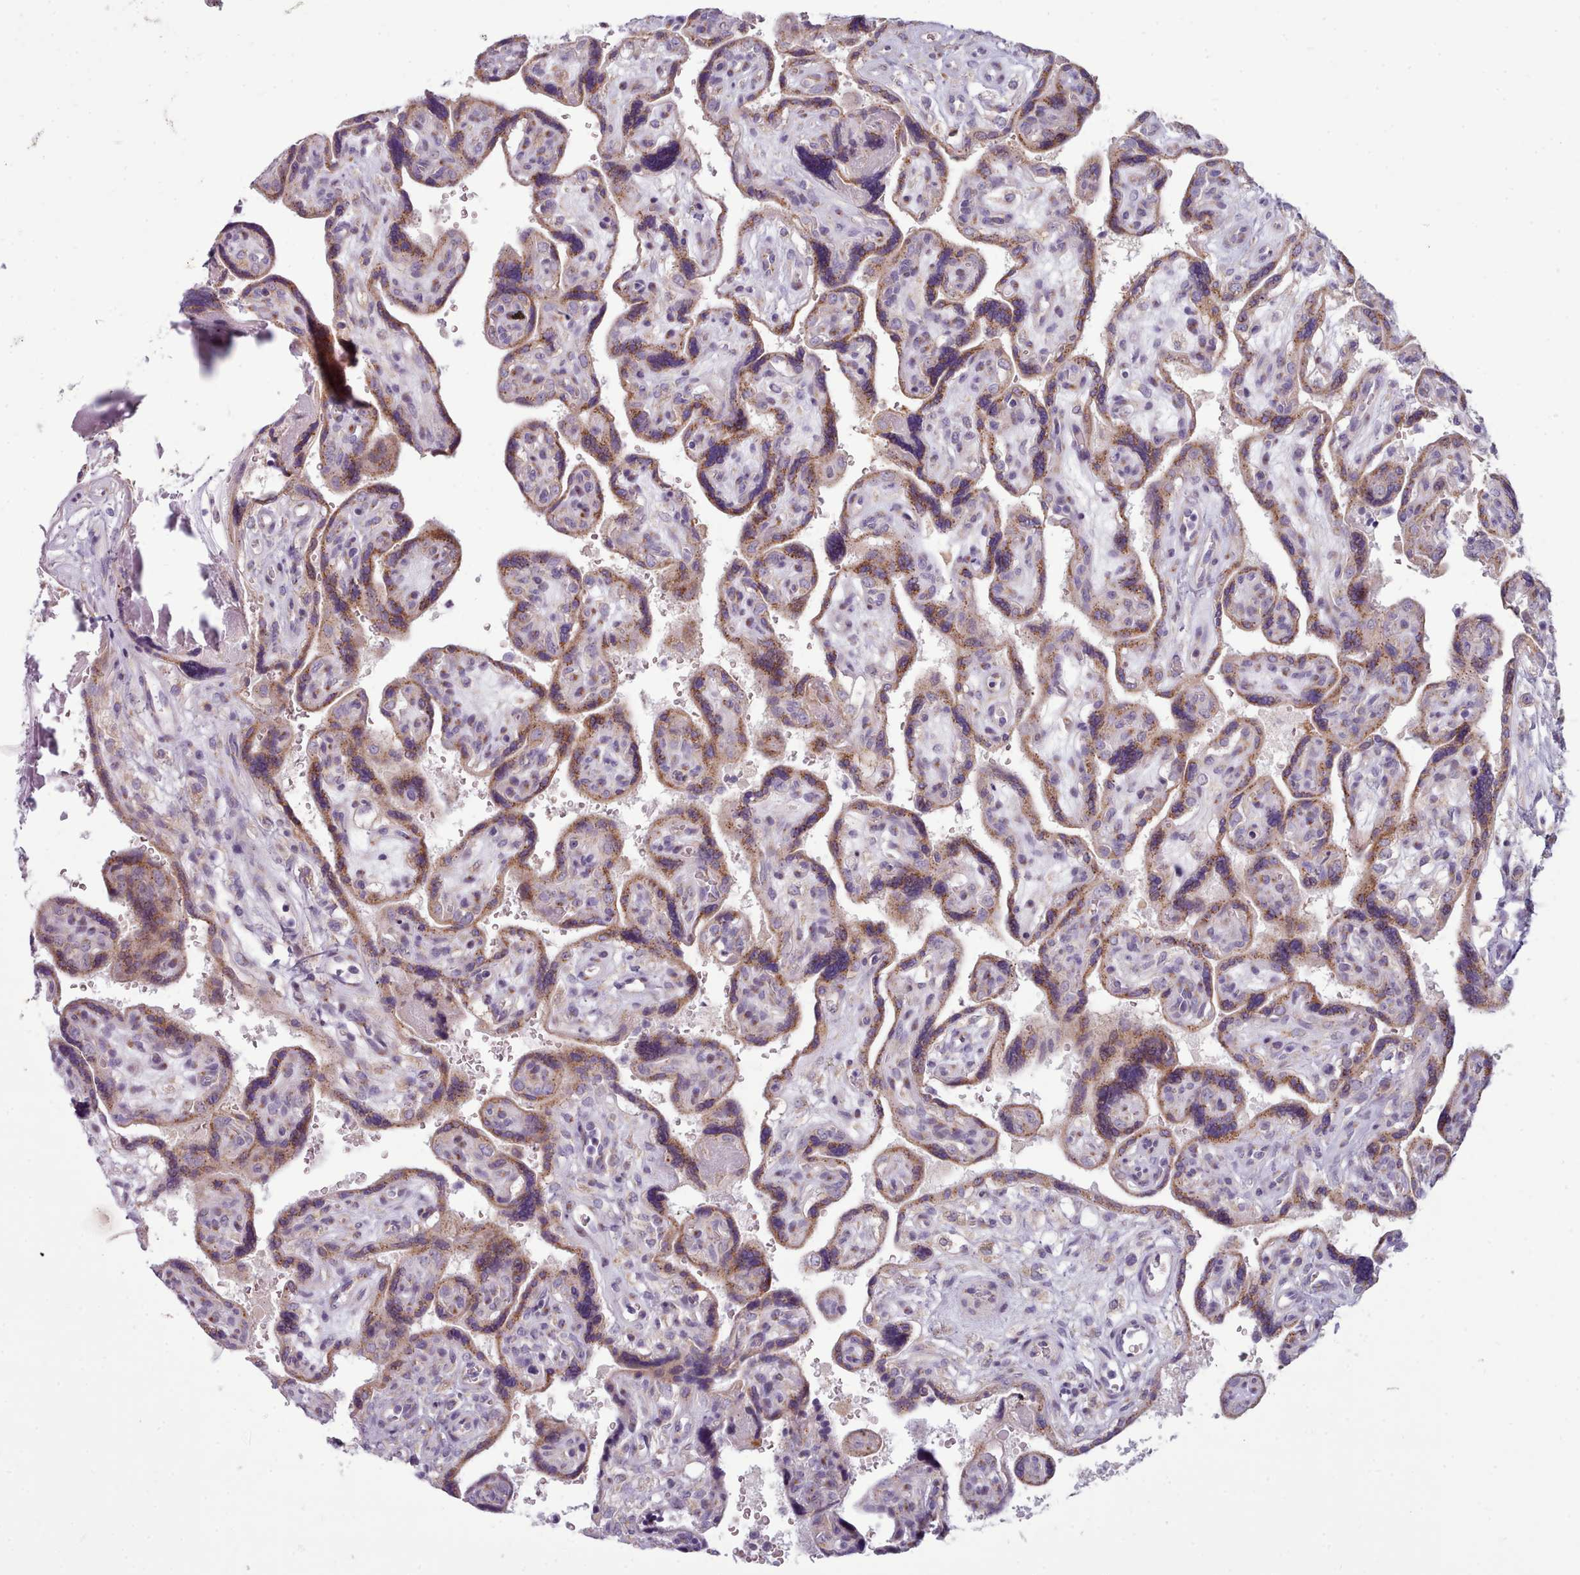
{"staining": {"intensity": "moderate", "quantity": "25%-75%", "location": "cytoplasmic/membranous"}, "tissue": "placenta", "cell_type": "Decidual cells", "image_type": "normal", "snomed": [{"axis": "morphology", "description": "Normal tissue, NOS"}, {"axis": "topography", "description": "Placenta"}], "caption": "The immunohistochemical stain highlights moderate cytoplasmic/membranous staining in decidual cells of unremarkable placenta.", "gene": "MYRFL", "patient": {"sex": "female", "age": 39}}